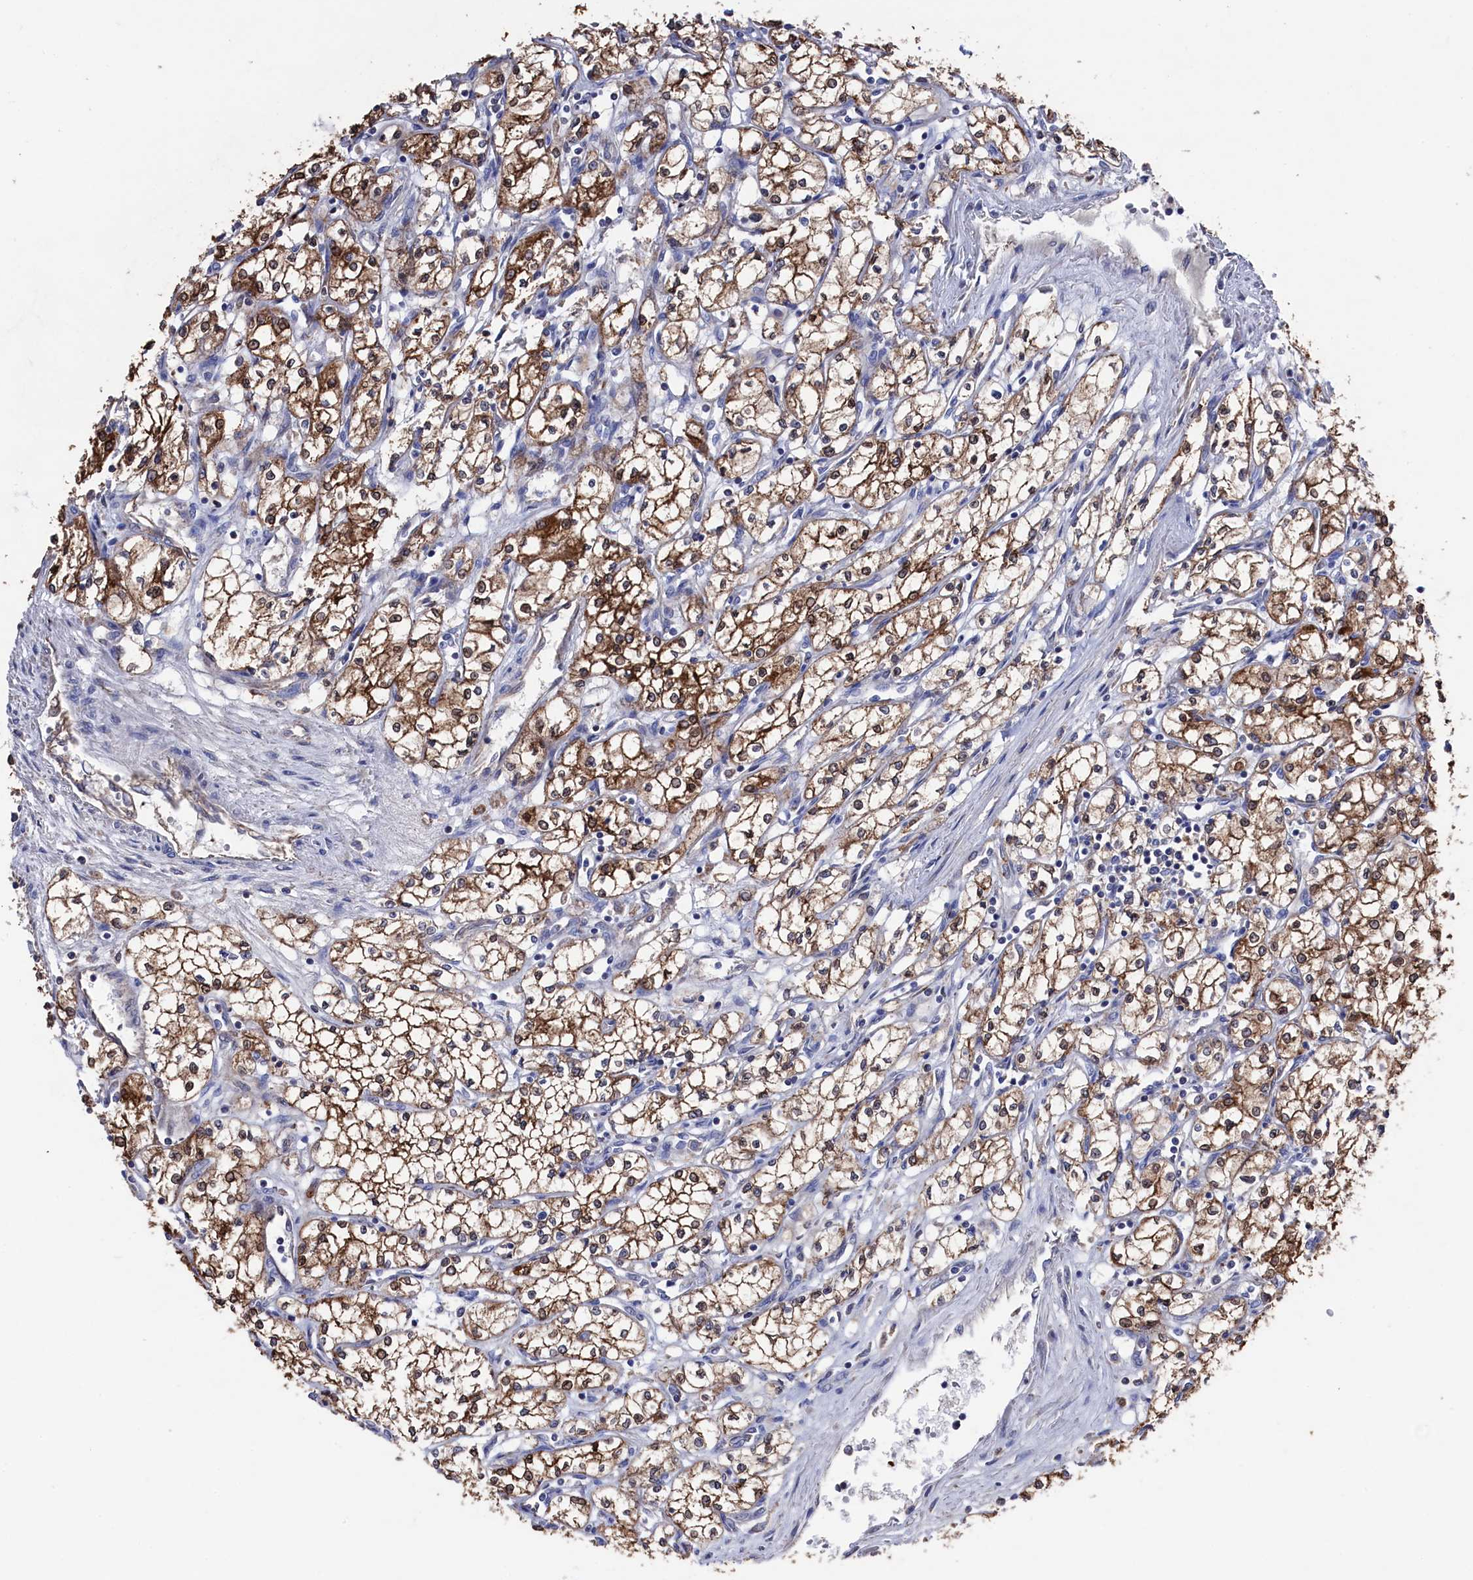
{"staining": {"intensity": "strong", "quantity": "25%-75%", "location": "cytoplasmic/membranous"}, "tissue": "renal cancer", "cell_type": "Tumor cells", "image_type": "cancer", "snomed": [{"axis": "morphology", "description": "Adenocarcinoma, NOS"}, {"axis": "topography", "description": "Kidney"}], "caption": "This photomicrograph exhibits IHC staining of renal cancer (adenocarcinoma), with high strong cytoplasmic/membranous positivity in approximately 25%-75% of tumor cells.", "gene": "TK2", "patient": {"sex": "male", "age": 59}}